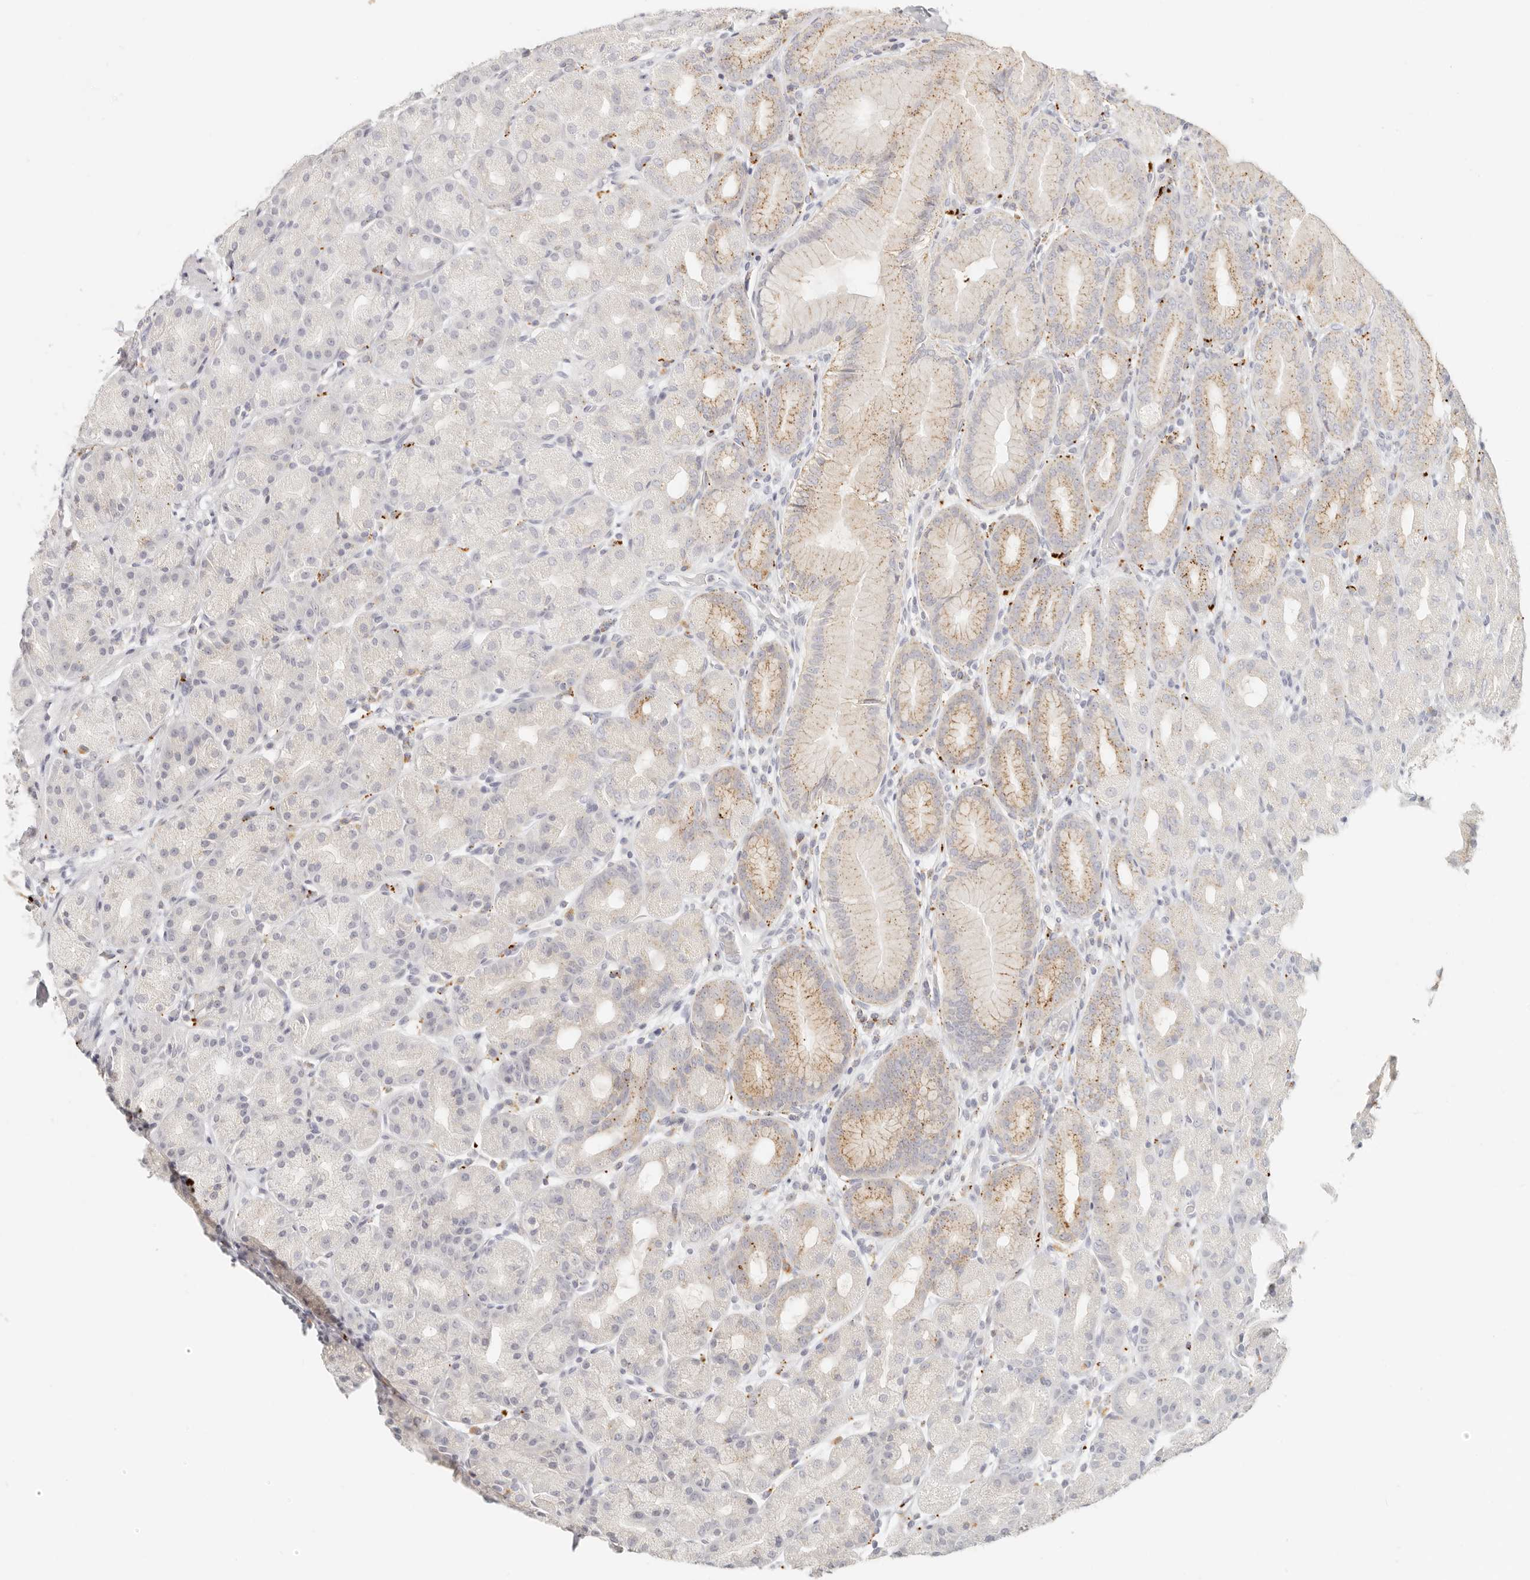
{"staining": {"intensity": "weak", "quantity": "<25%", "location": "cytoplasmic/membranous"}, "tissue": "stomach", "cell_type": "Glandular cells", "image_type": "normal", "snomed": [{"axis": "morphology", "description": "Normal tissue, NOS"}, {"axis": "topography", "description": "Stomach, upper"}], "caption": "Glandular cells show no significant protein expression in unremarkable stomach.", "gene": "RNASET2", "patient": {"sex": "male", "age": 68}}